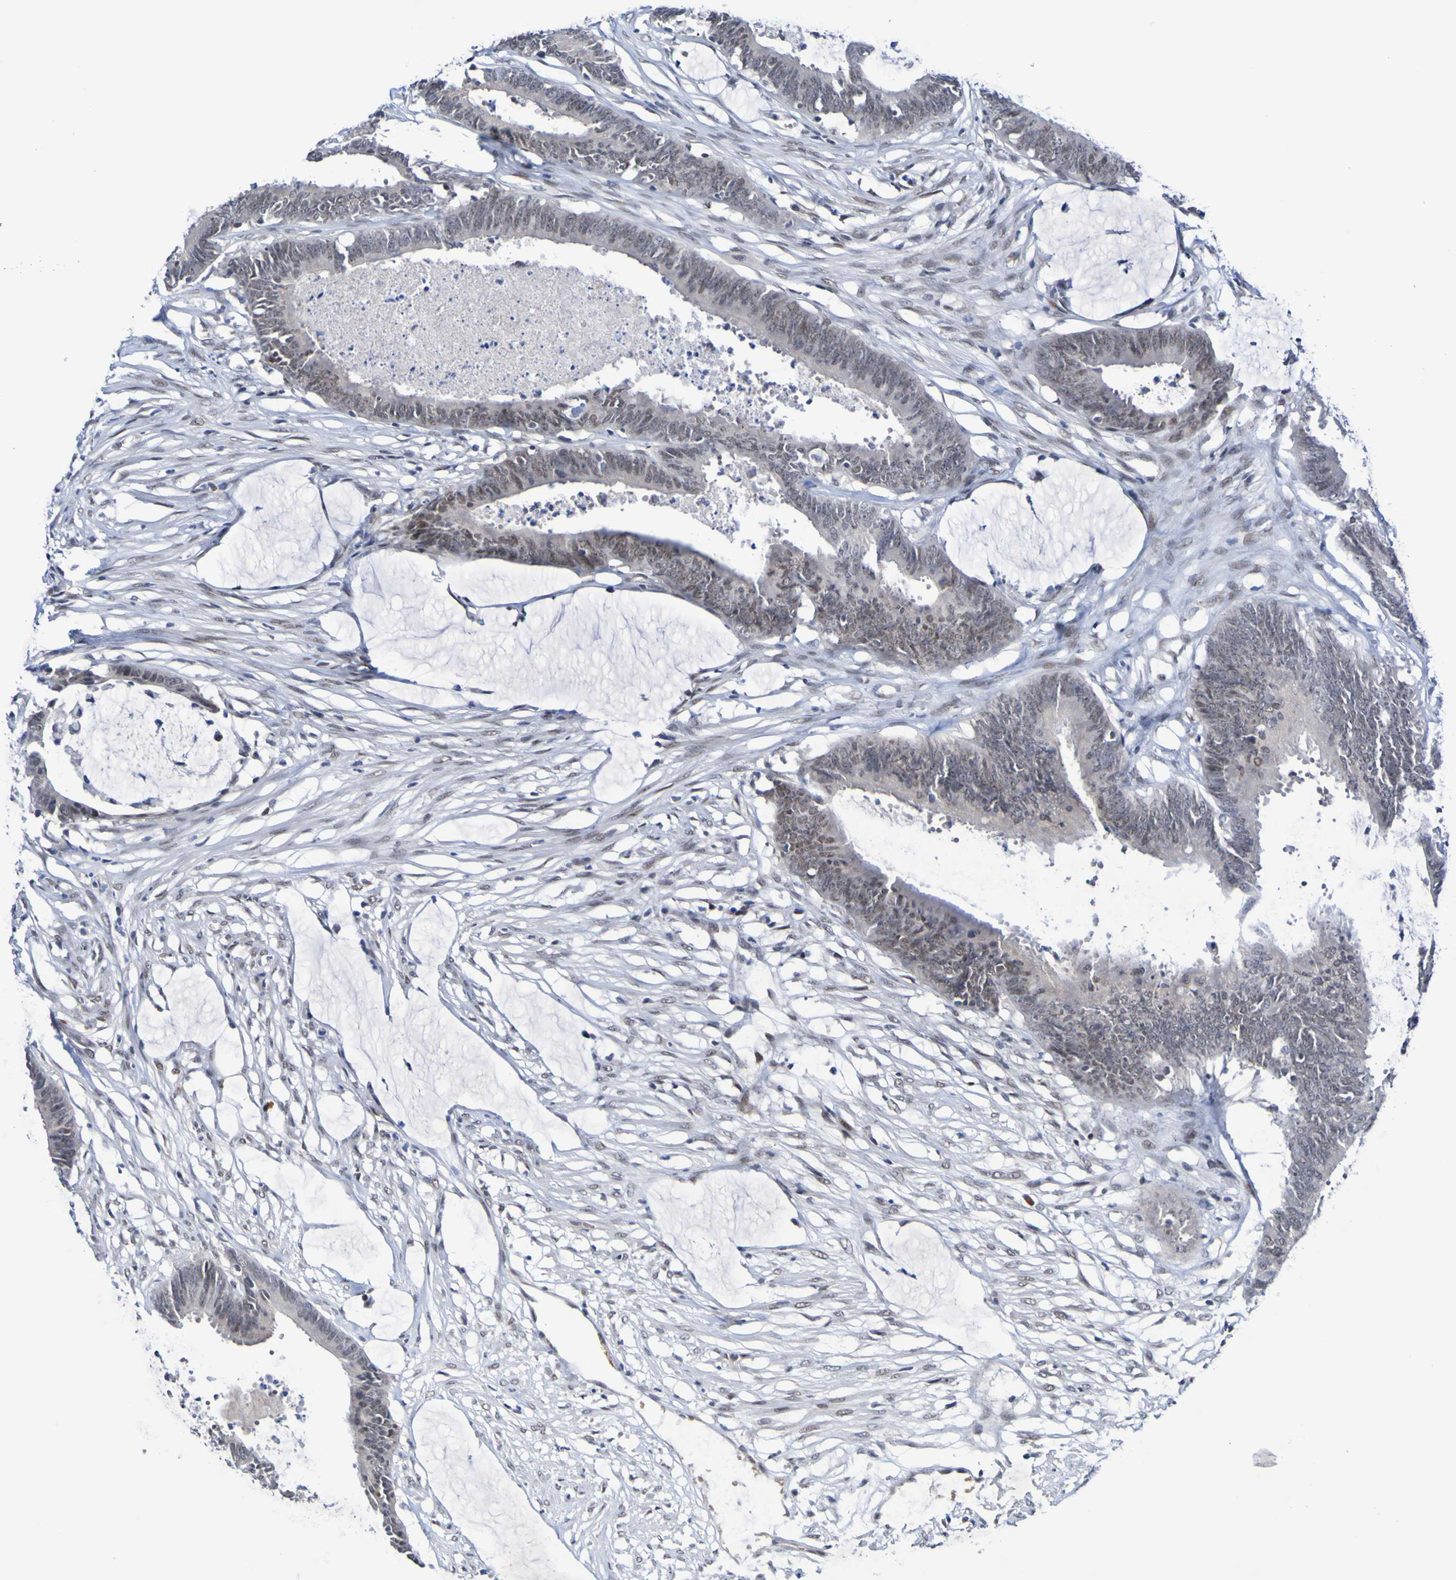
{"staining": {"intensity": "moderate", "quantity": "<25%", "location": "nuclear"}, "tissue": "colorectal cancer", "cell_type": "Tumor cells", "image_type": "cancer", "snomed": [{"axis": "morphology", "description": "Adenocarcinoma, NOS"}, {"axis": "topography", "description": "Rectum"}], "caption": "Moderate nuclear expression is seen in approximately <25% of tumor cells in colorectal cancer (adenocarcinoma). (DAB (3,3'-diaminobenzidine) IHC, brown staining for protein, blue staining for nuclei).", "gene": "PCGF1", "patient": {"sex": "female", "age": 66}}